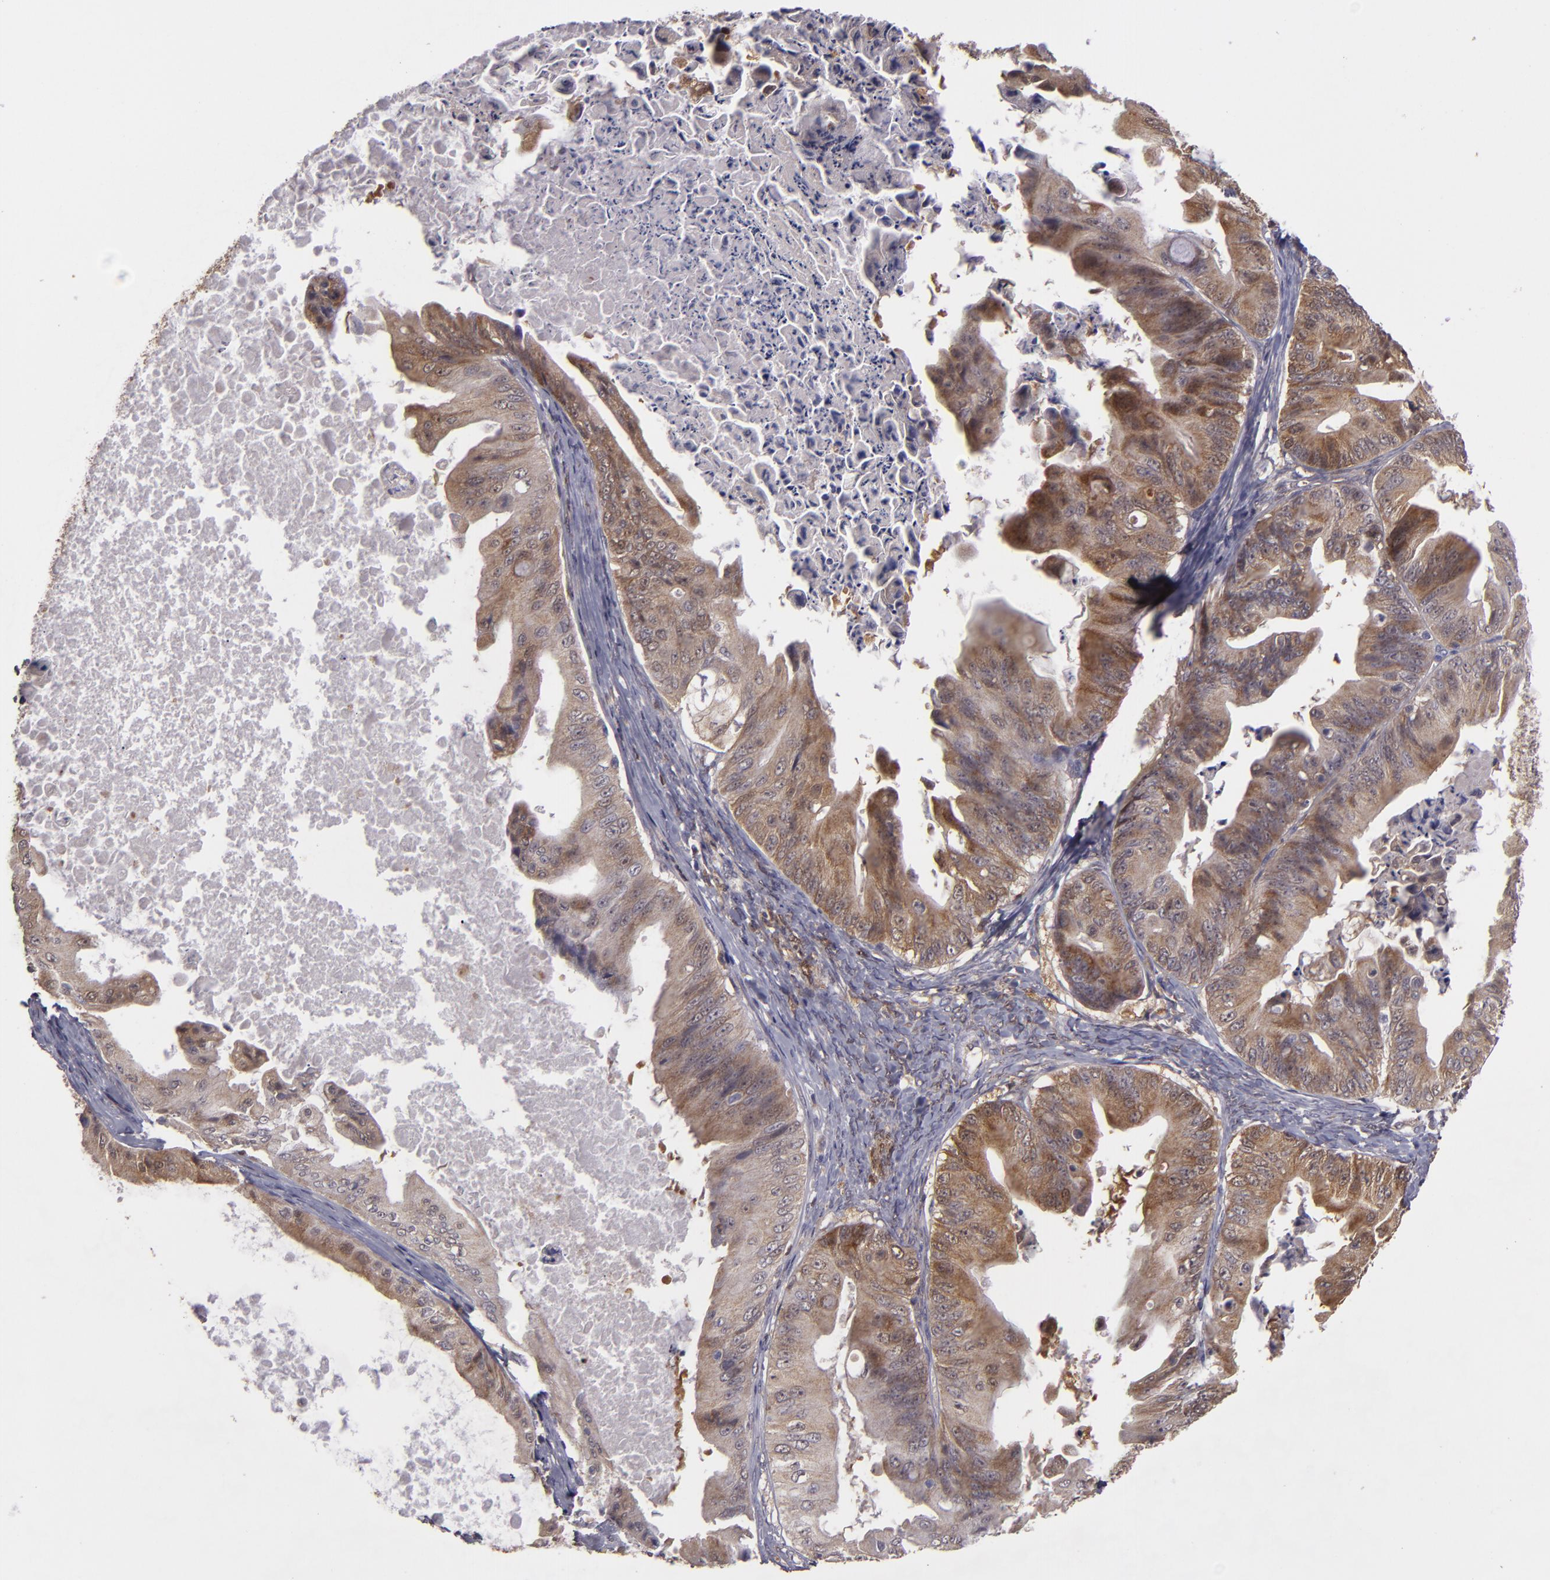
{"staining": {"intensity": "moderate", "quantity": ">75%", "location": "cytoplasmic/membranous"}, "tissue": "ovarian cancer", "cell_type": "Tumor cells", "image_type": "cancer", "snomed": [{"axis": "morphology", "description": "Cystadenocarcinoma, mucinous, NOS"}, {"axis": "topography", "description": "Ovary"}], "caption": "Immunohistochemistry micrograph of ovarian mucinous cystadenocarcinoma stained for a protein (brown), which shows medium levels of moderate cytoplasmic/membranous staining in approximately >75% of tumor cells.", "gene": "FHIT", "patient": {"sex": "female", "age": 37}}